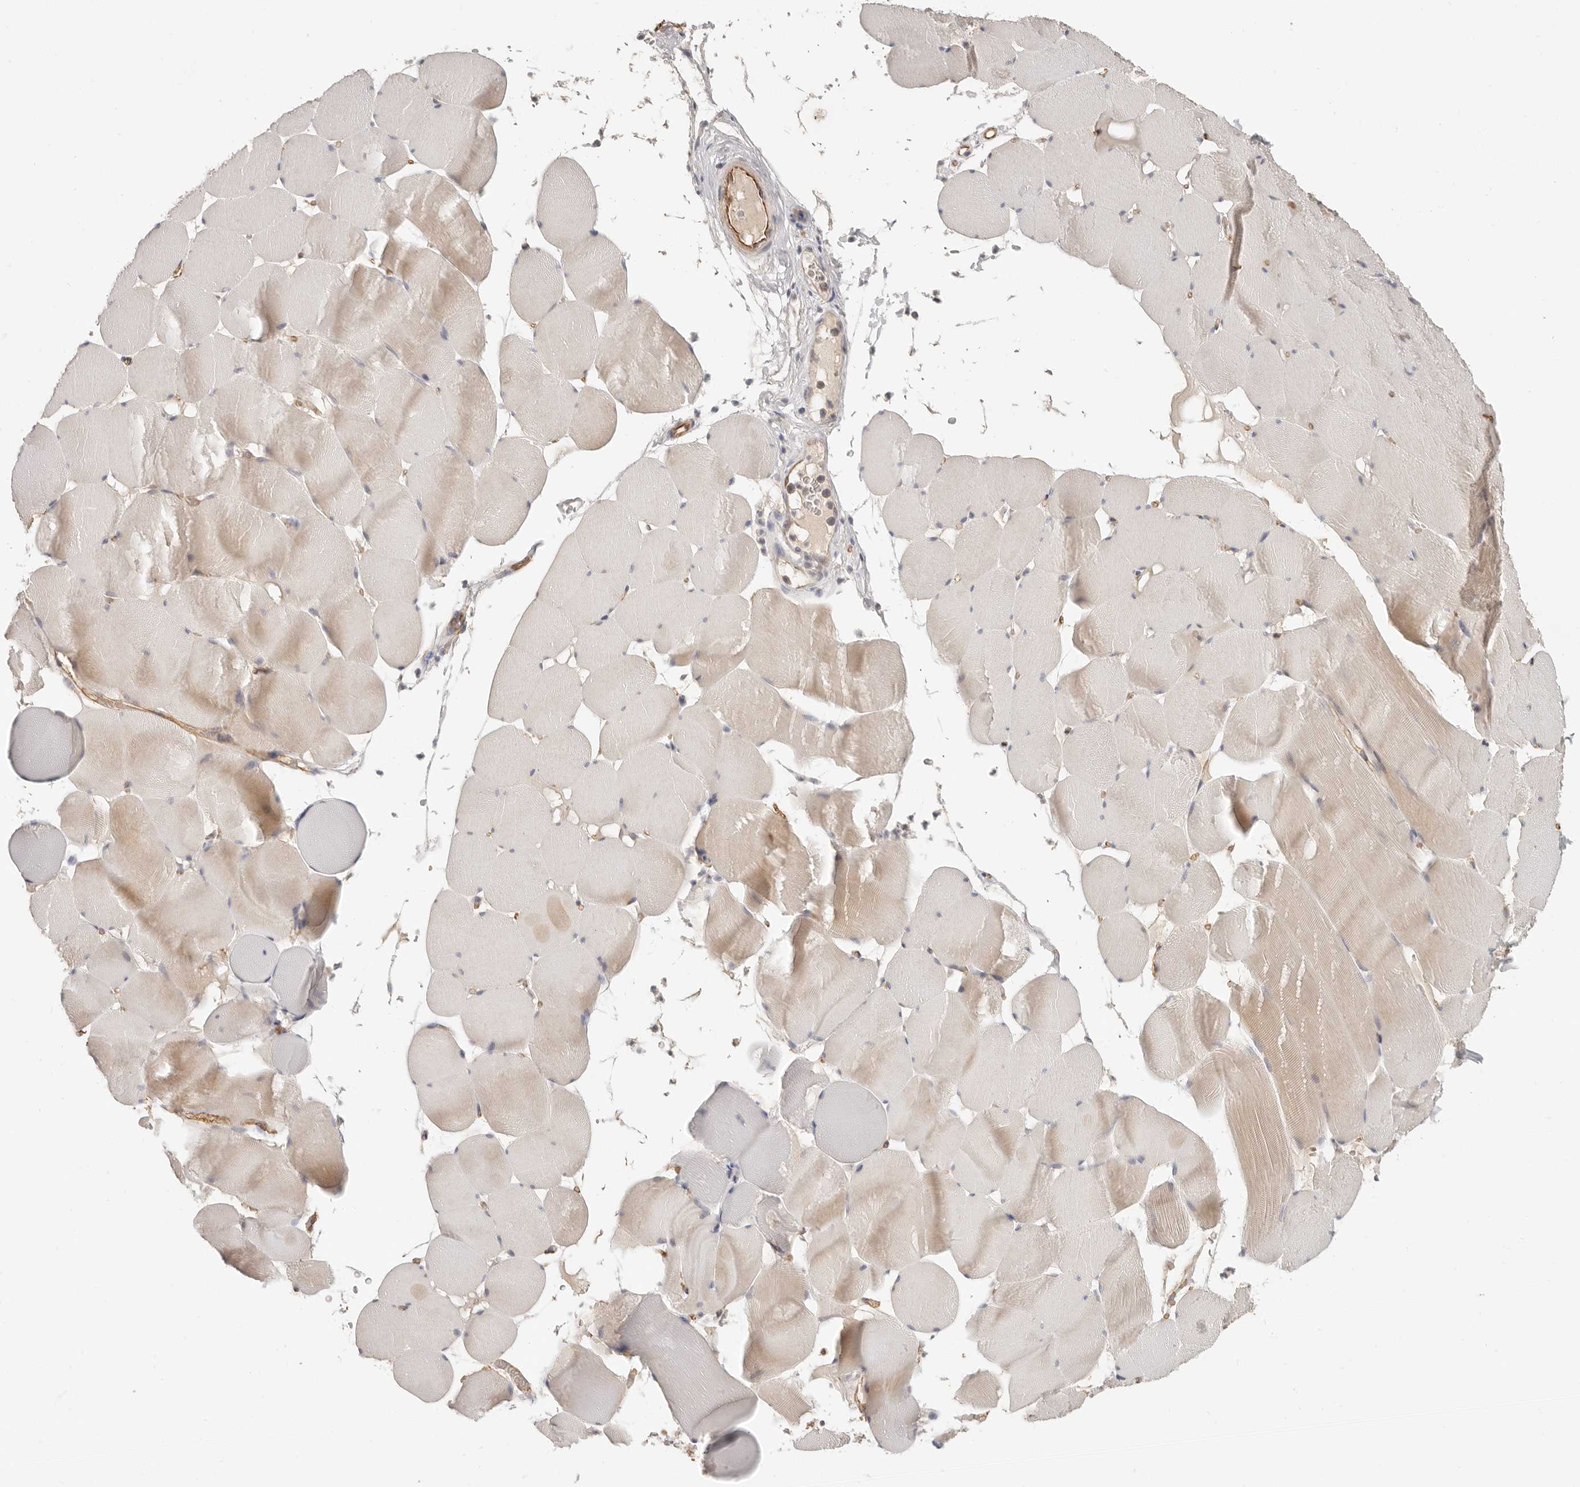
{"staining": {"intensity": "moderate", "quantity": "25%-75%", "location": "cytoplasmic/membranous"}, "tissue": "skeletal muscle", "cell_type": "Myocytes", "image_type": "normal", "snomed": [{"axis": "morphology", "description": "Normal tissue, NOS"}, {"axis": "topography", "description": "Skeletal muscle"}], "caption": "Brown immunohistochemical staining in normal skeletal muscle reveals moderate cytoplasmic/membranous expression in approximately 25%-75% of myocytes. (IHC, brightfield microscopy, high magnification).", "gene": "SPRING1", "patient": {"sex": "male", "age": 62}}